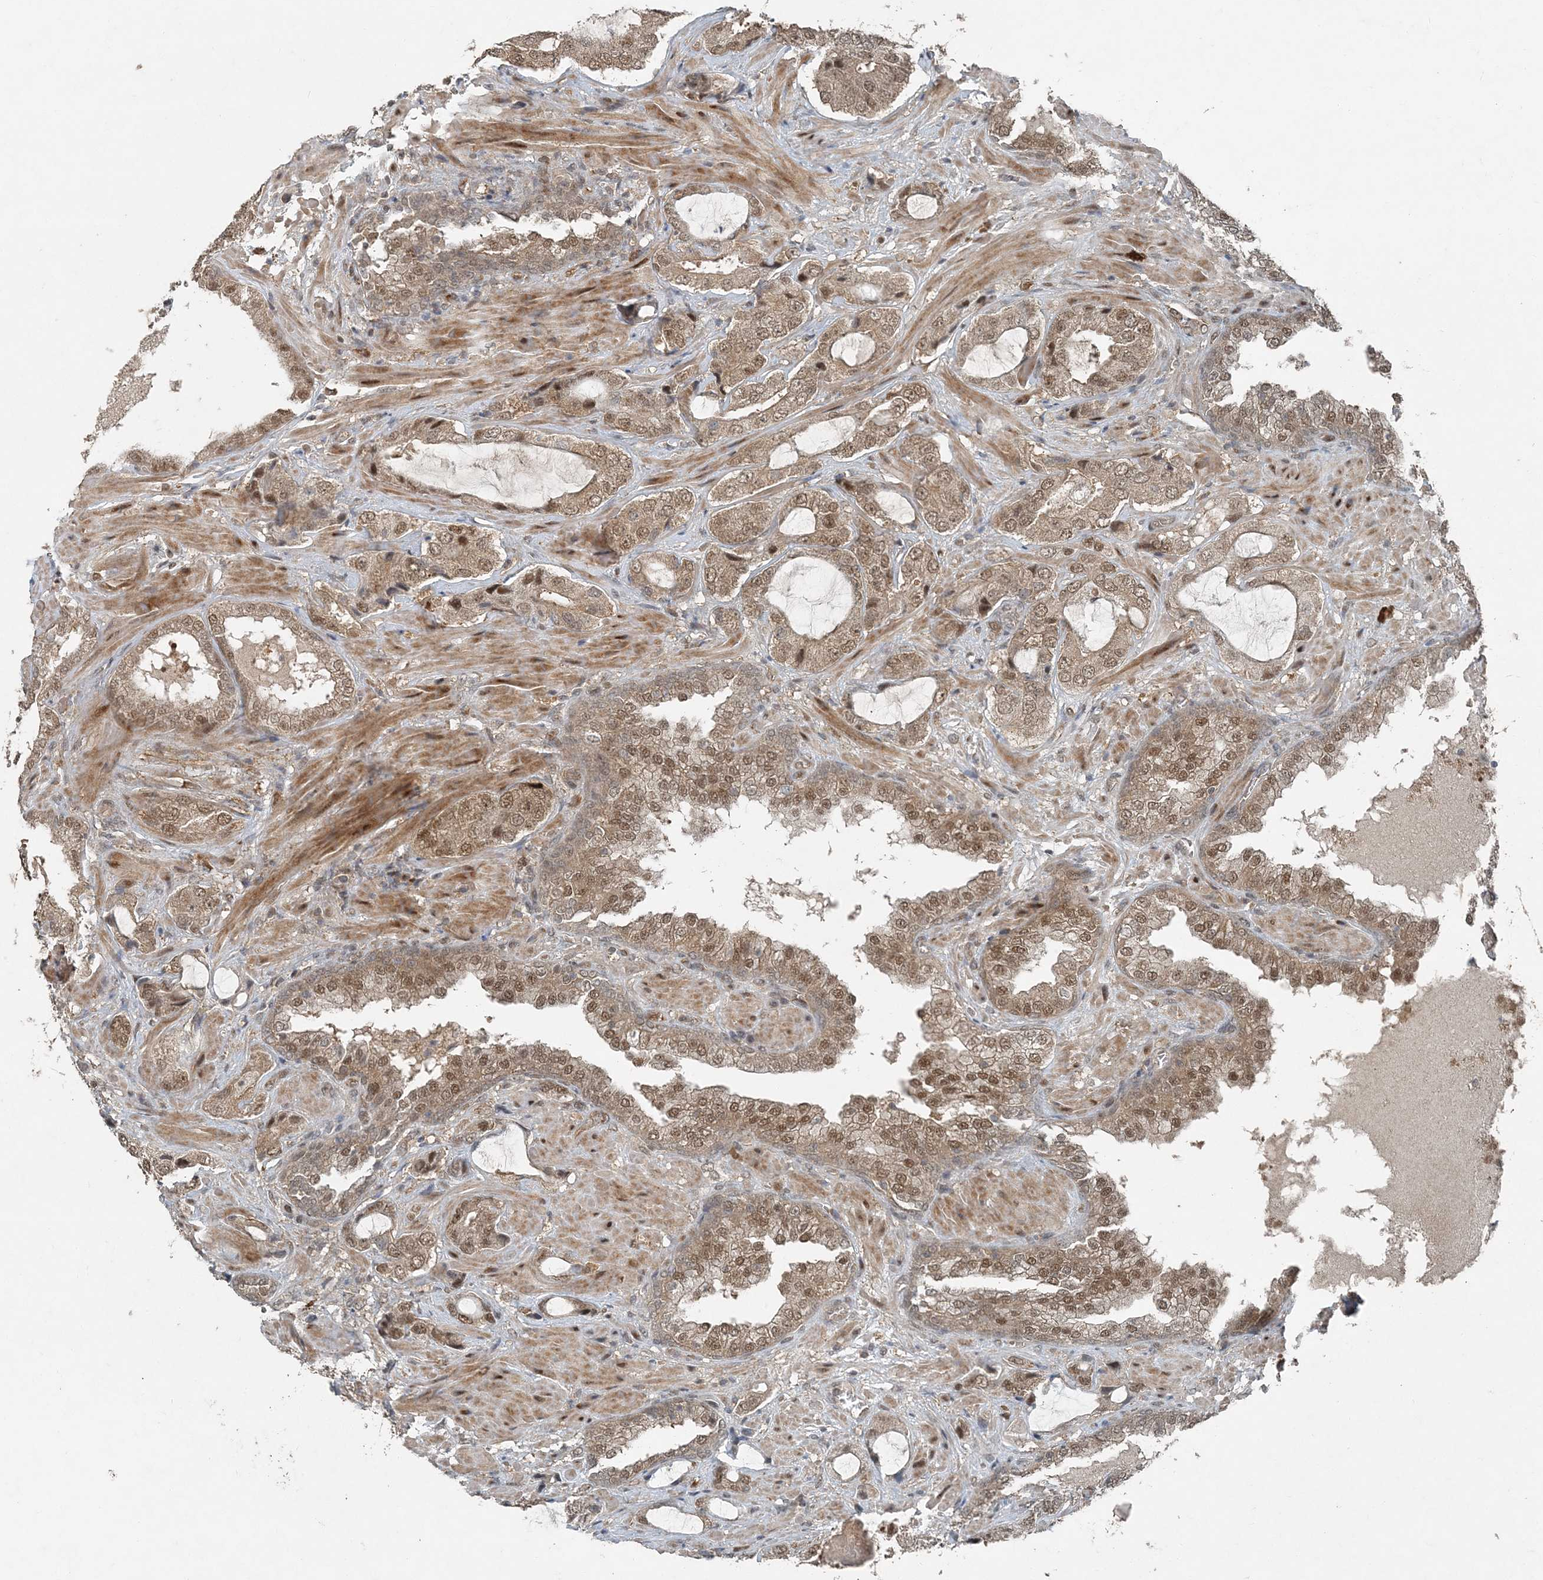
{"staining": {"intensity": "moderate", "quantity": ">75%", "location": "cytoplasmic/membranous,nuclear"}, "tissue": "prostate cancer", "cell_type": "Tumor cells", "image_type": "cancer", "snomed": [{"axis": "morphology", "description": "Normal tissue, NOS"}, {"axis": "morphology", "description": "Adenocarcinoma, High grade"}, {"axis": "topography", "description": "Prostate"}, {"axis": "topography", "description": "Peripheral nerve tissue"}], "caption": "About >75% of tumor cells in human prostate cancer exhibit moderate cytoplasmic/membranous and nuclear protein expression as visualized by brown immunohistochemical staining.", "gene": "COPS7B", "patient": {"sex": "male", "age": 59}}